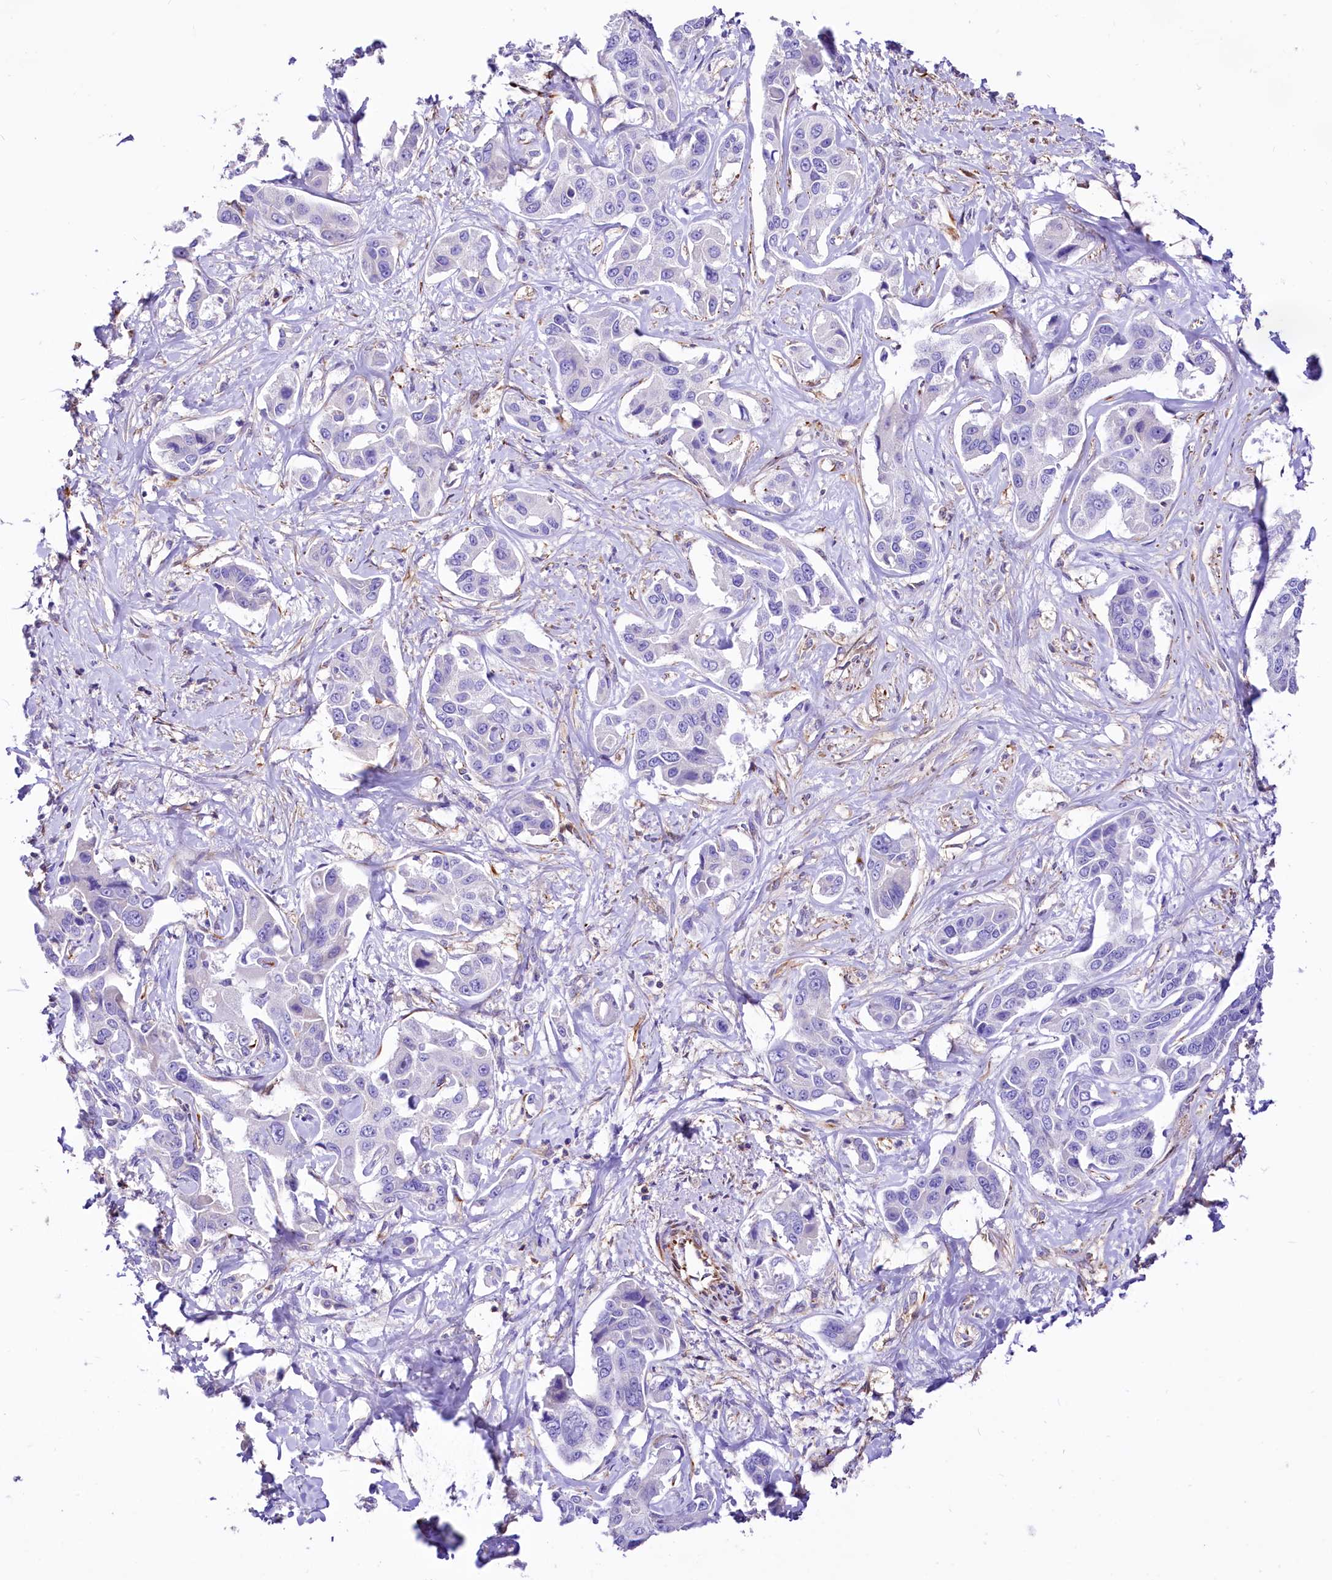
{"staining": {"intensity": "negative", "quantity": "none", "location": "none"}, "tissue": "liver cancer", "cell_type": "Tumor cells", "image_type": "cancer", "snomed": [{"axis": "morphology", "description": "Cholangiocarcinoma"}, {"axis": "topography", "description": "Liver"}], "caption": "Tumor cells are negative for protein expression in human liver cancer.", "gene": "CD99", "patient": {"sex": "male", "age": 59}}